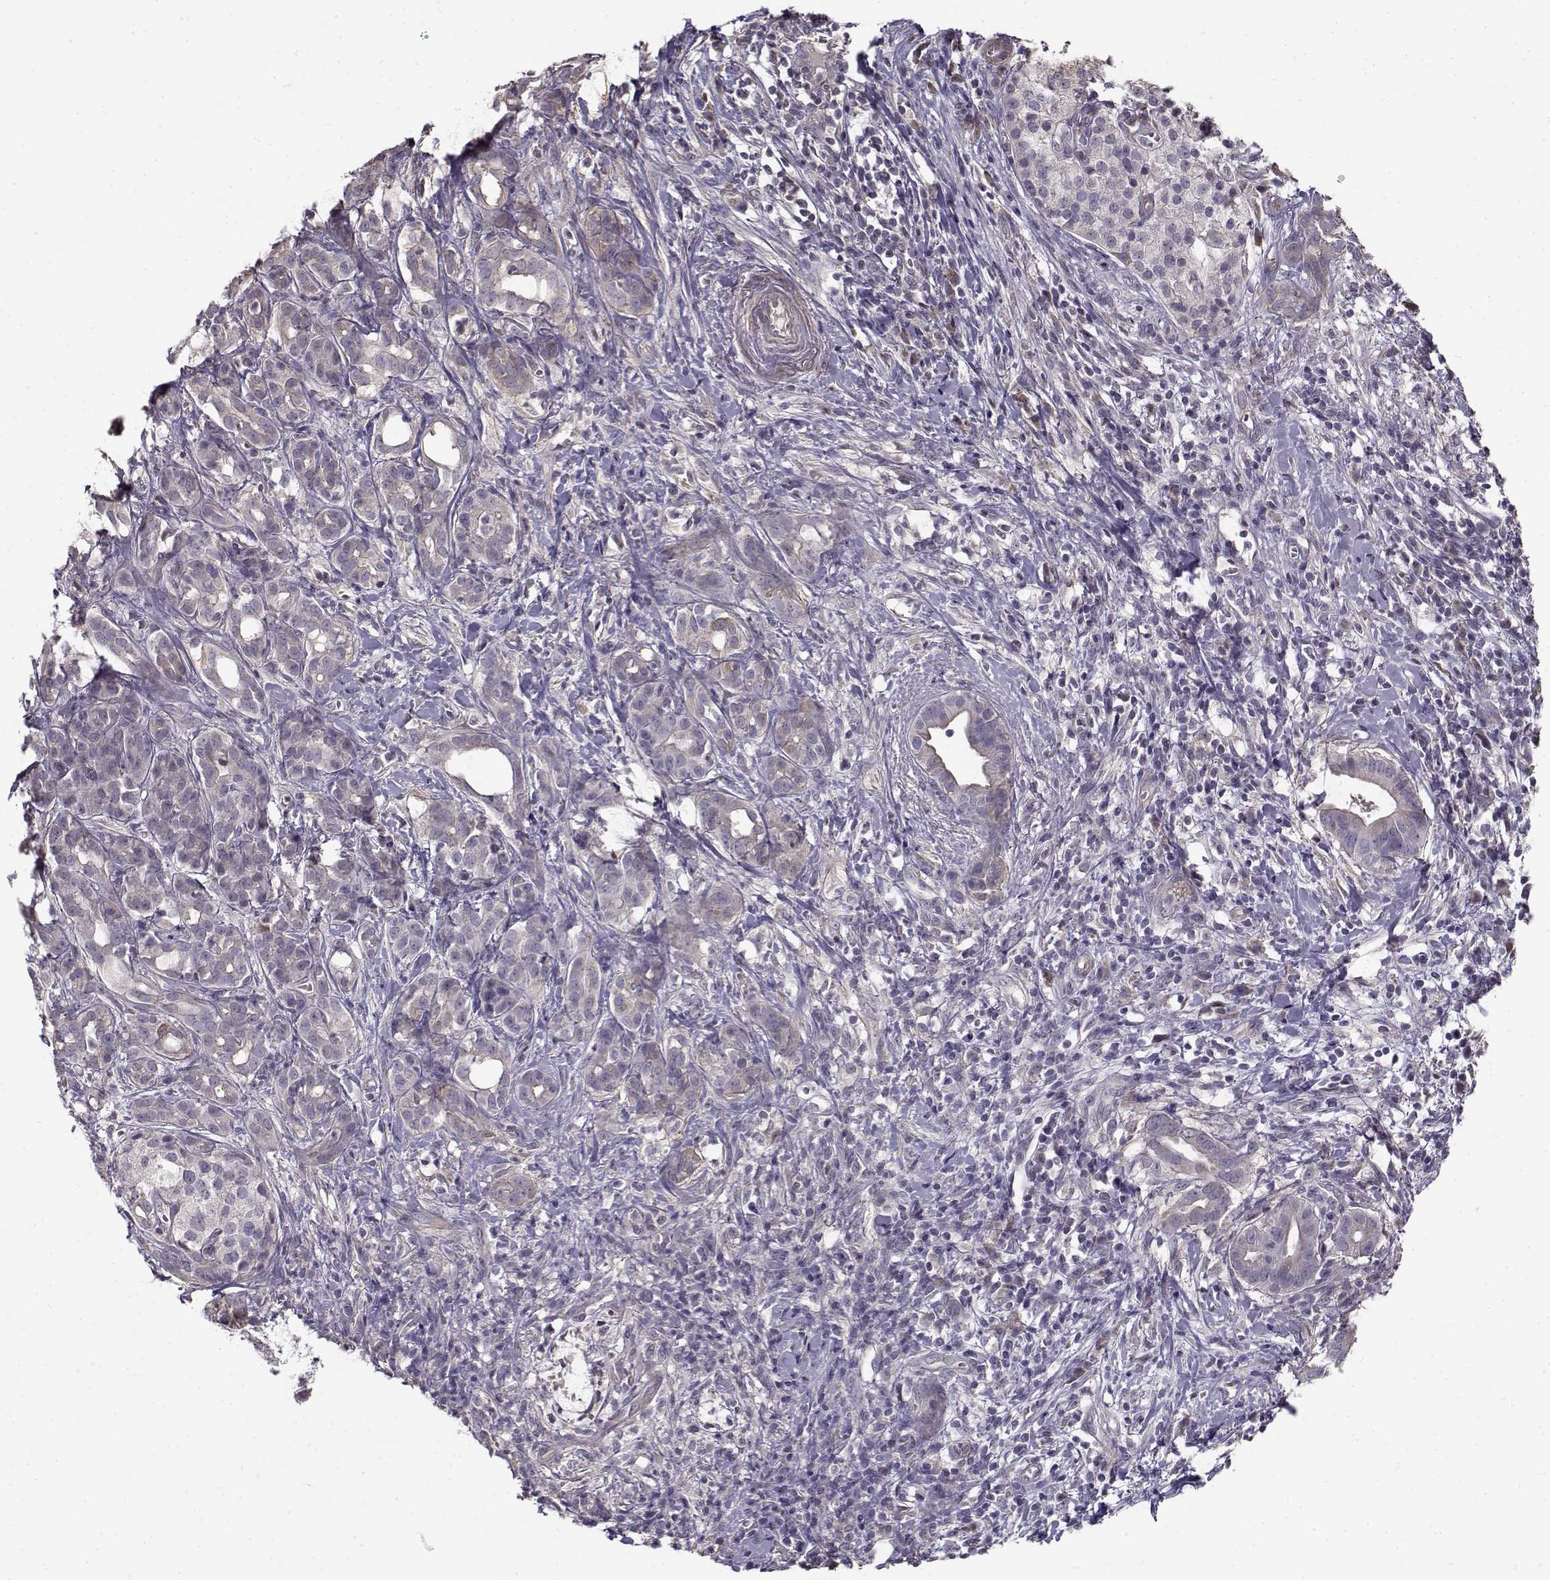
{"staining": {"intensity": "negative", "quantity": "none", "location": "none"}, "tissue": "pancreatic cancer", "cell_type": "Tumor cells", "image_type": "cancer", "snomed": [{"axis": "morphology", "description": "Adenocarcinoma, NOS"}, {"axis": "topography", "description": "Pancreas"}], "caption": "Photomicrograph shows no protein staining in tumor cells of adenocarcinoma (pancreatic) tissue.", "gene": "ENTPD8", "patient": {"sex": "male", "age": 61}}